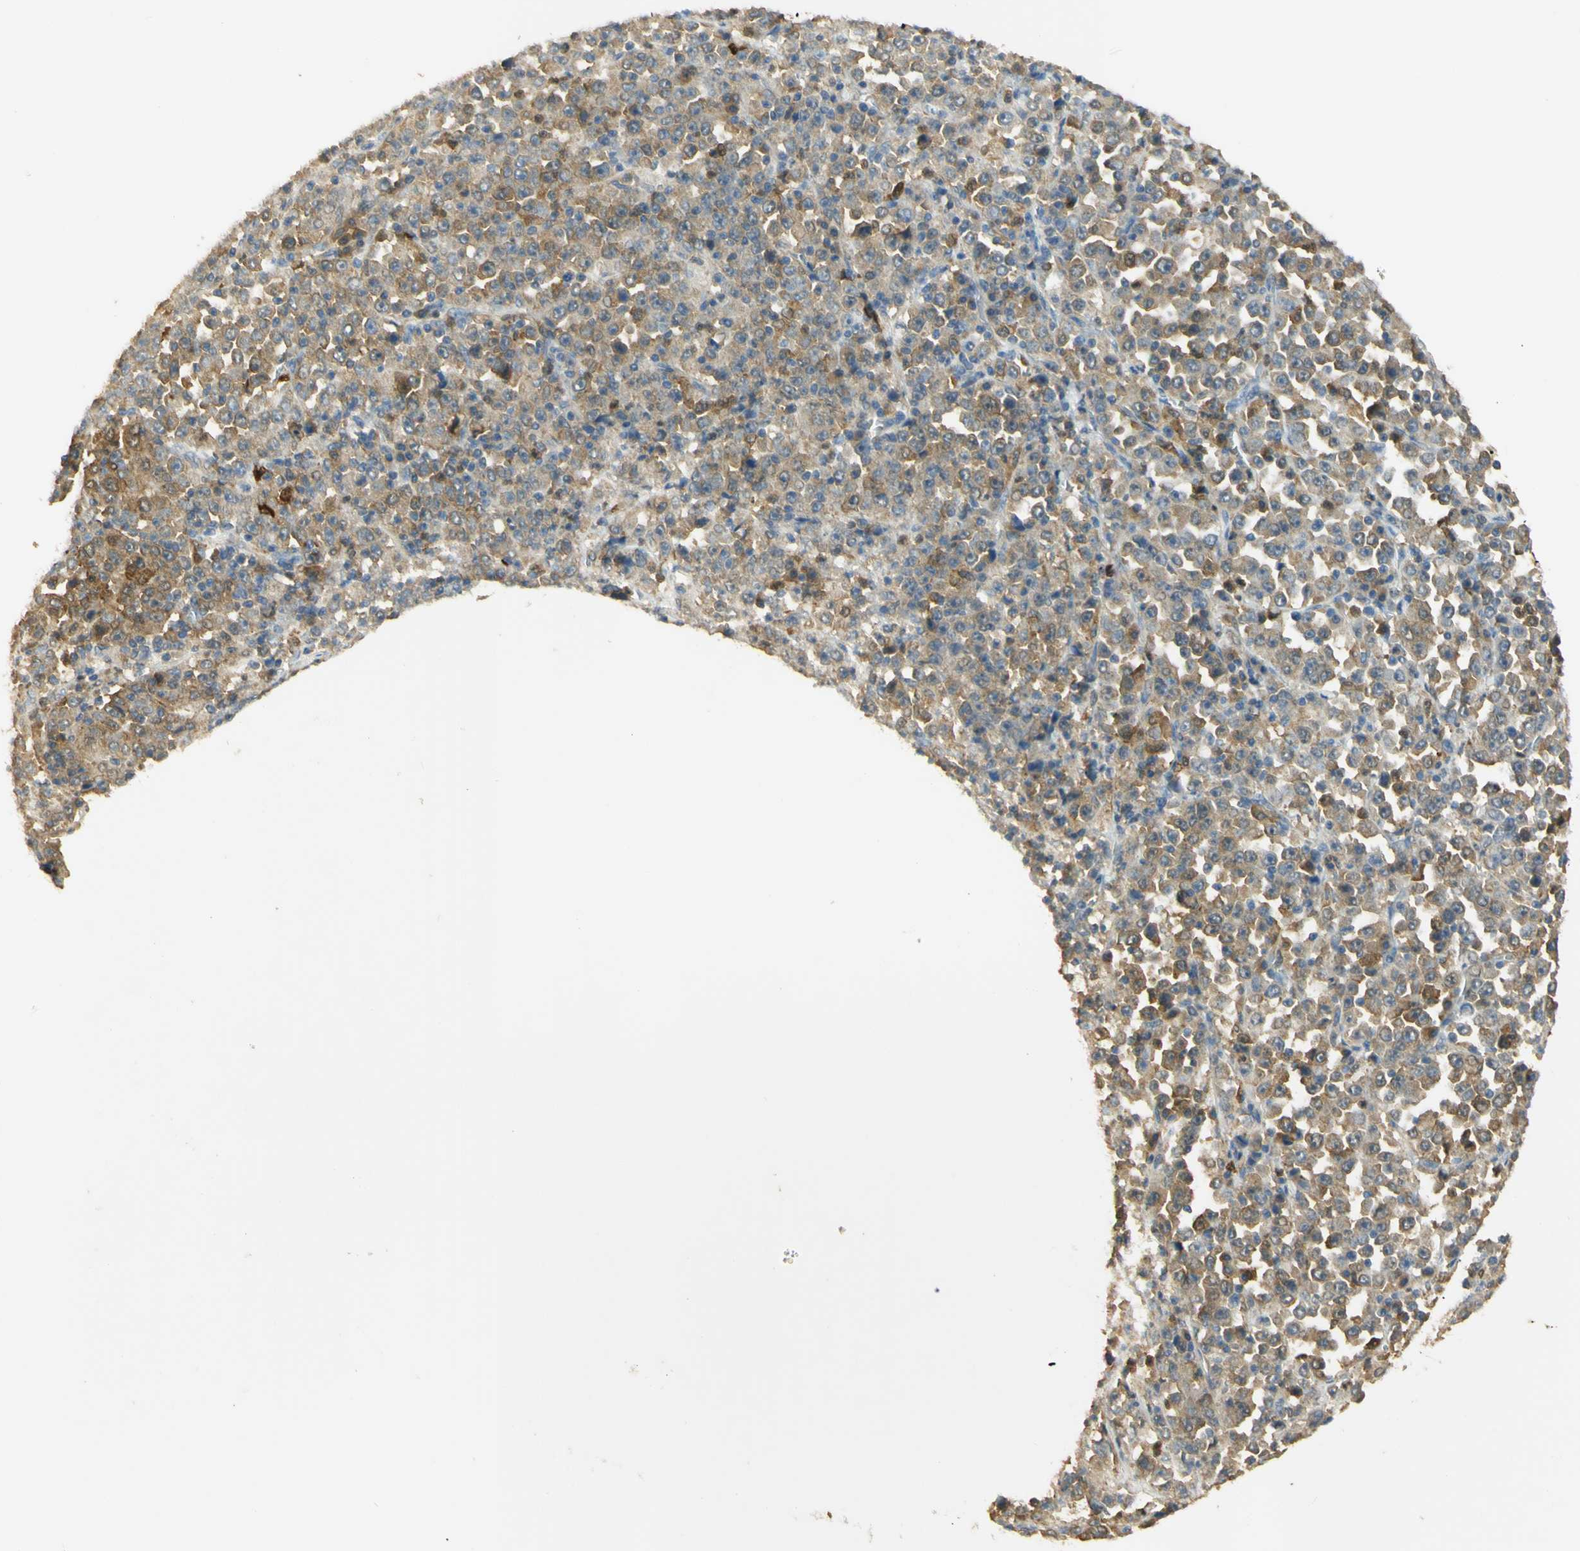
{"staining": {"intensity": "weak", "quantity": "25%-75%", "location": "cytoplasmic/membranous"}, "tissue": "stomach cancer", "cell_type": "Tumor cells", "image_type": "cancer", "snomed": [{"axis": "morphology", "description": "Normal tissue, NOS"}, {"axis": "morphology", "description": "Adenocarcinoma, NOS"}, {"axis": "topography", "description": "Stomach, upper"}, {"axis": "topography", "description": "Stomach"}], "caption": "Protein staining reveals weak cytoplasmic/membranous expression in approximately 25%-75% of tumor cells in stomach cancer (adenocarcinoma).", "gene": "PAK1", "patient": {"sex": "male", "age": 59}}